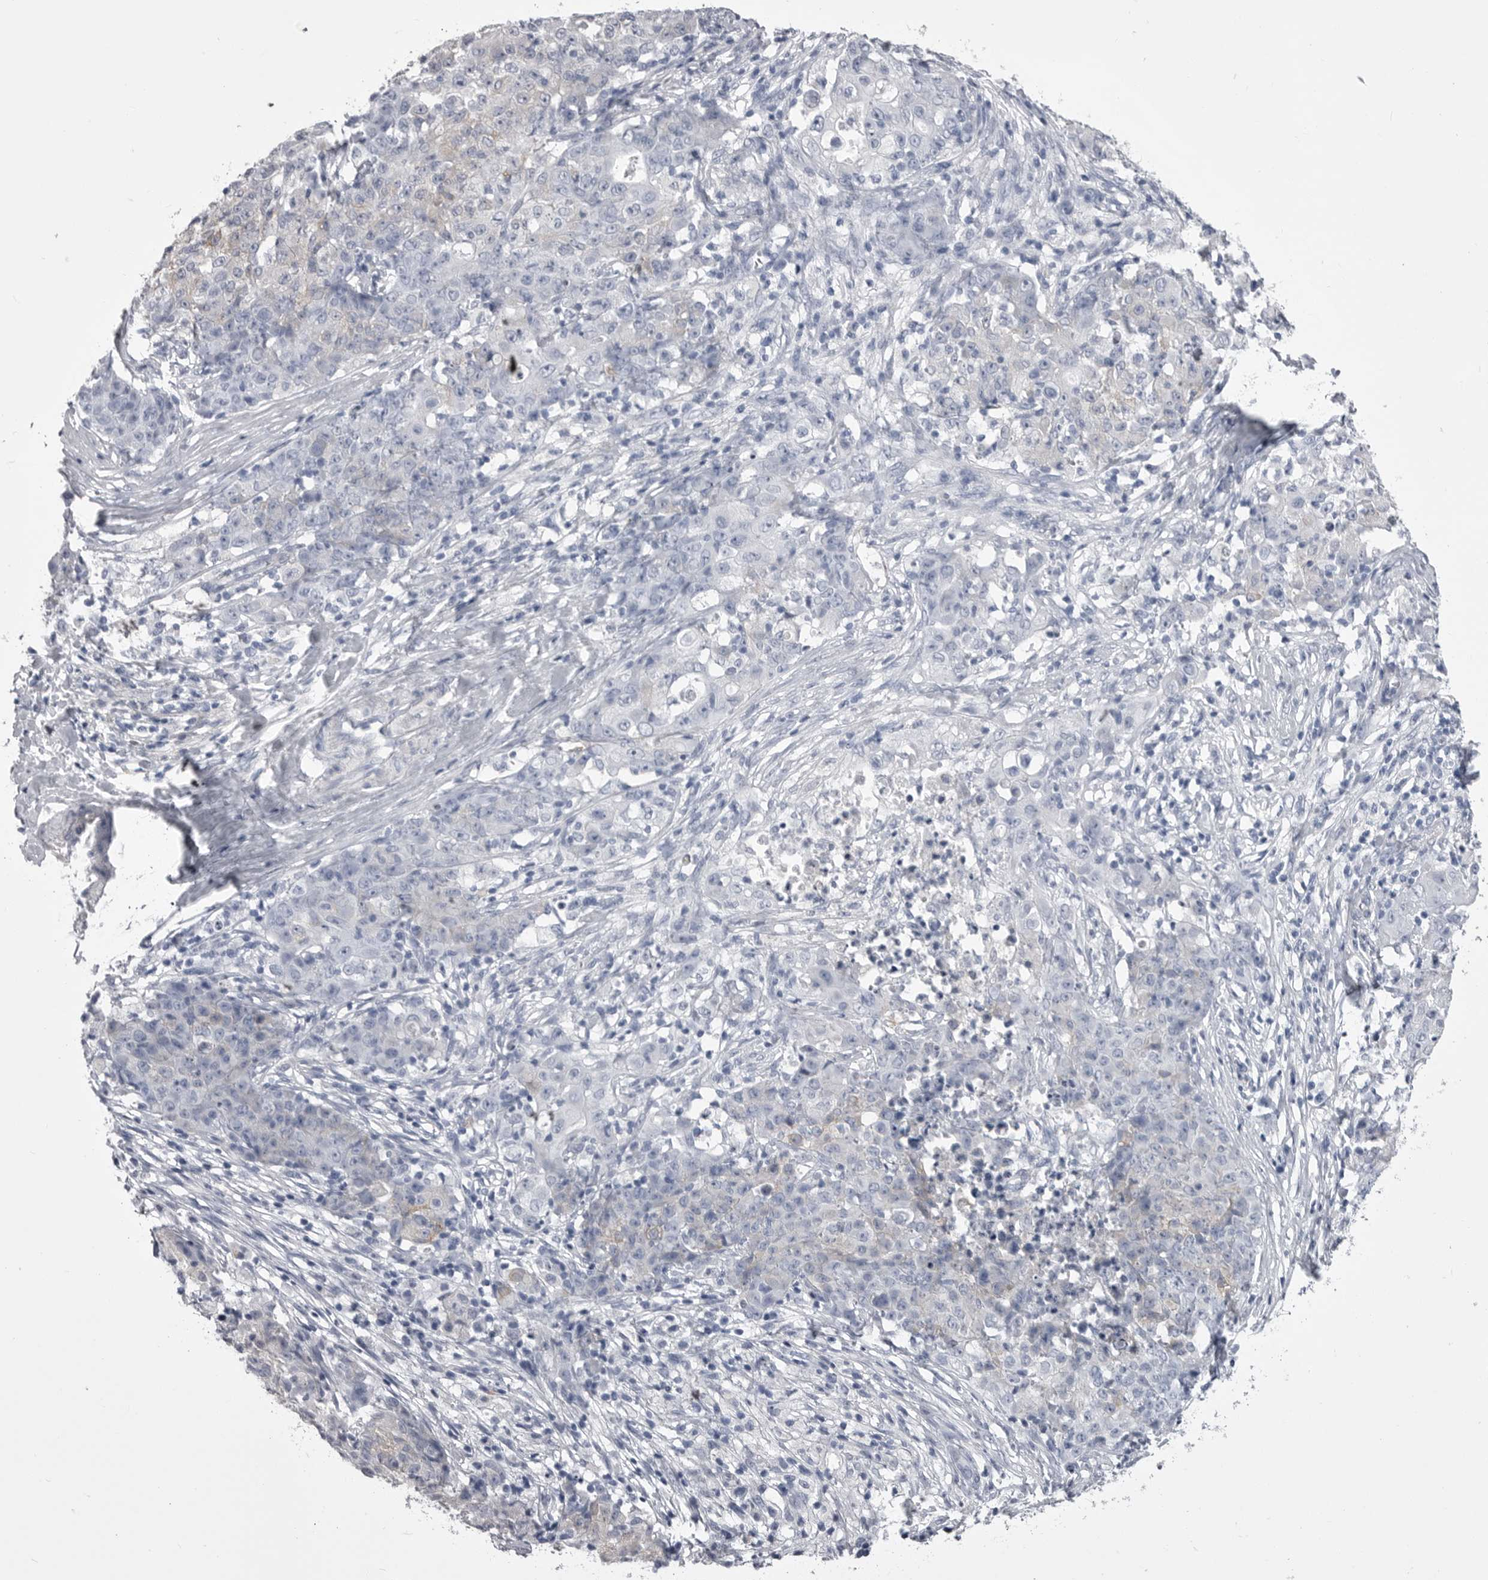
{"staining": {"intensity": "negative", "quantity": "none", "location": "none"}, "tissue": "ovarian cancer", "cell_type": "Tumor cells", "image_type": "cancer", "snomed": [{"axis": "morphology", "description": "Carcinoma, endometroid"}, {"axis": "topography", "description": "Ovary"}], "caption": "Tumor cells show no significant expression in ovarian cancer. (Immunohistochemistry, brightfield microscopy, high magnification).", "gene": "ANK2", "patient": {"sex": "female", "age": 42}}